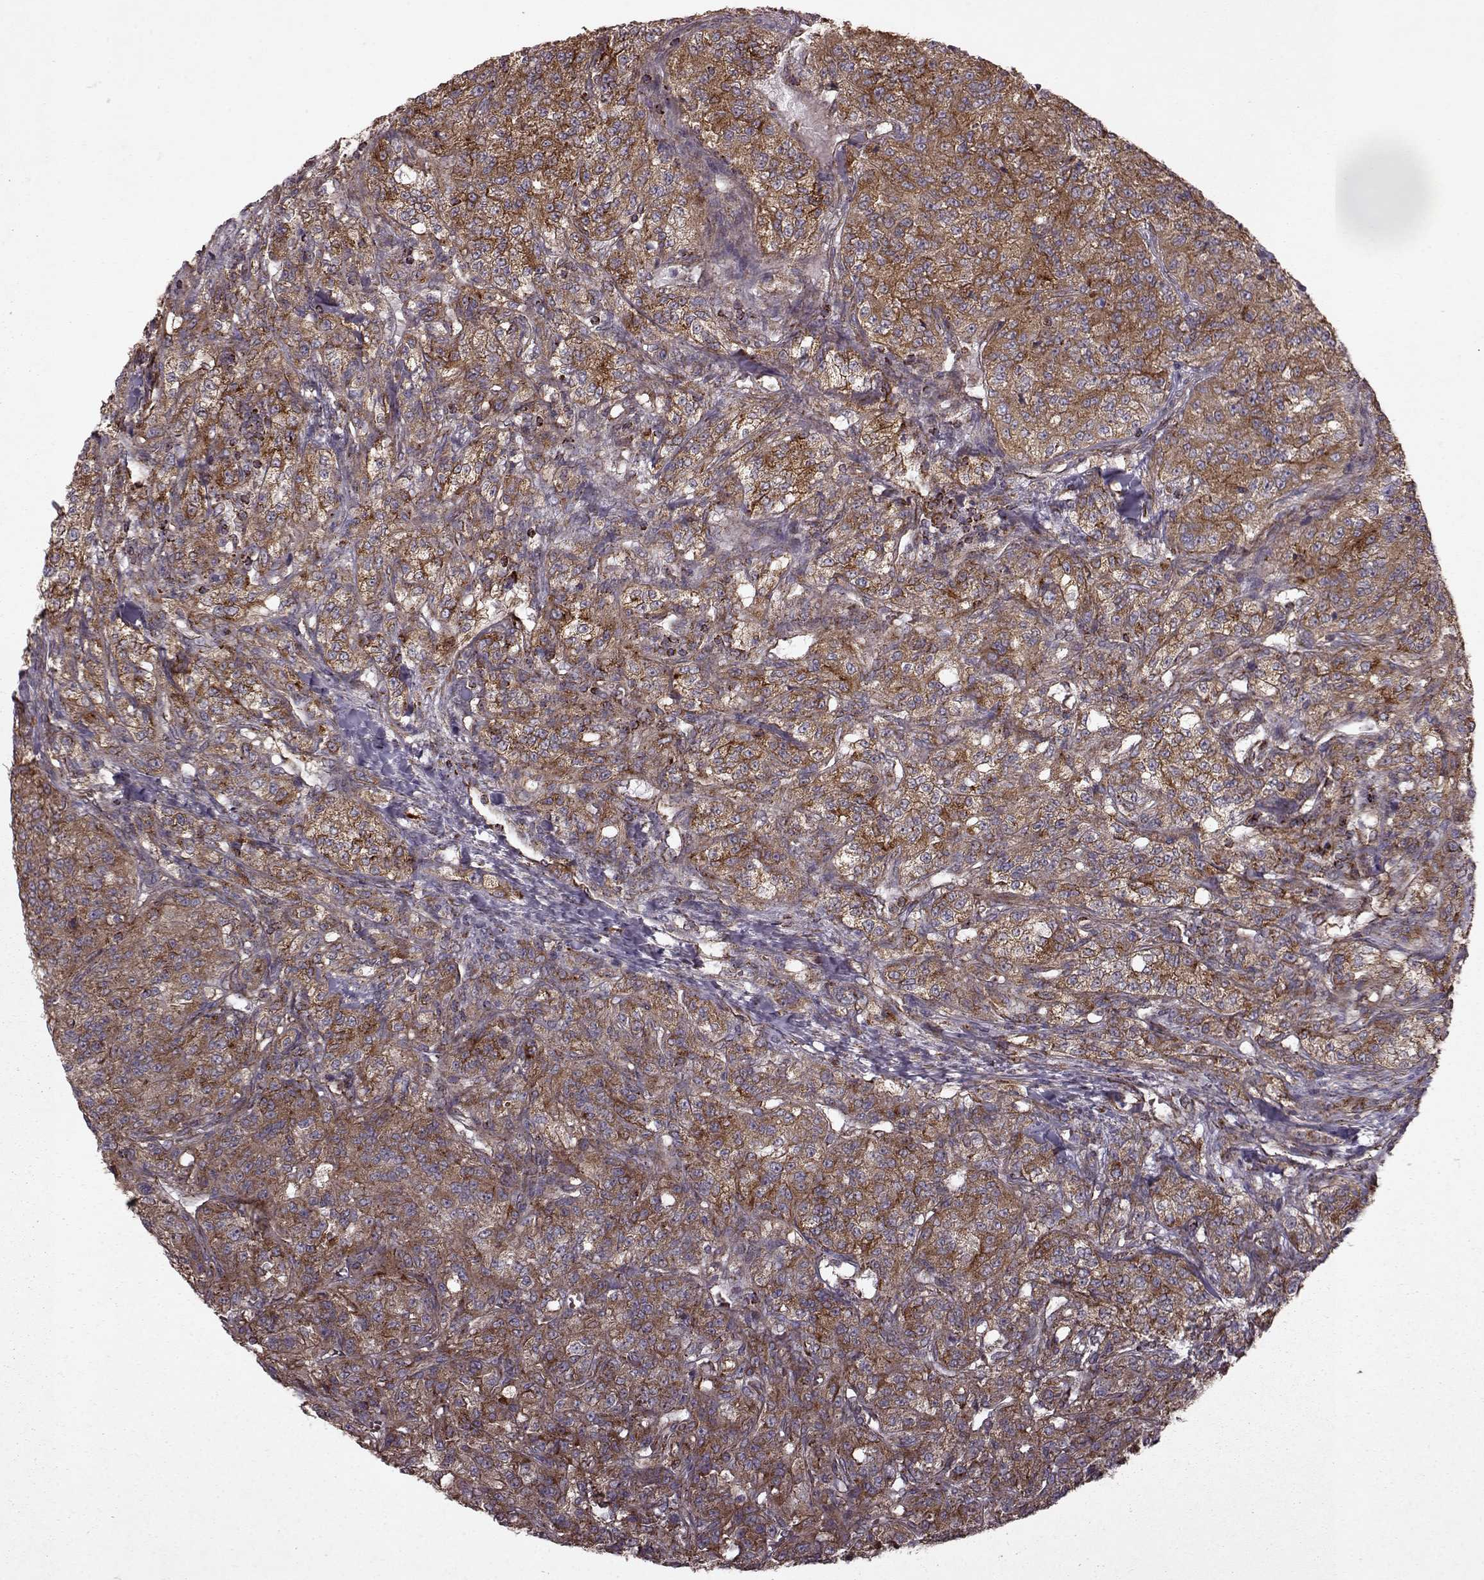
{"staining": {"intensity": "moderate", "quantity": ">75%", "location": "cytoplasmic/membranous"}, "tissue": "renal cancer", "cell_type": "Tumor cells", "image_type": "cancer", "snomed": [{"axis": "morphology", "description": "Adenocarcinoma, NOS"}, {"axis": "topography", "description": "Kidney"}], "caption": "There is medium levels of moderate cytoplasmic/membranous positivity in tumor cells of adenocarcinoma (renal), as demonstrated by immunohistochemical staining (brown color).", "gene": "FXN", "patient": {"sex": "female", "age": 63}}